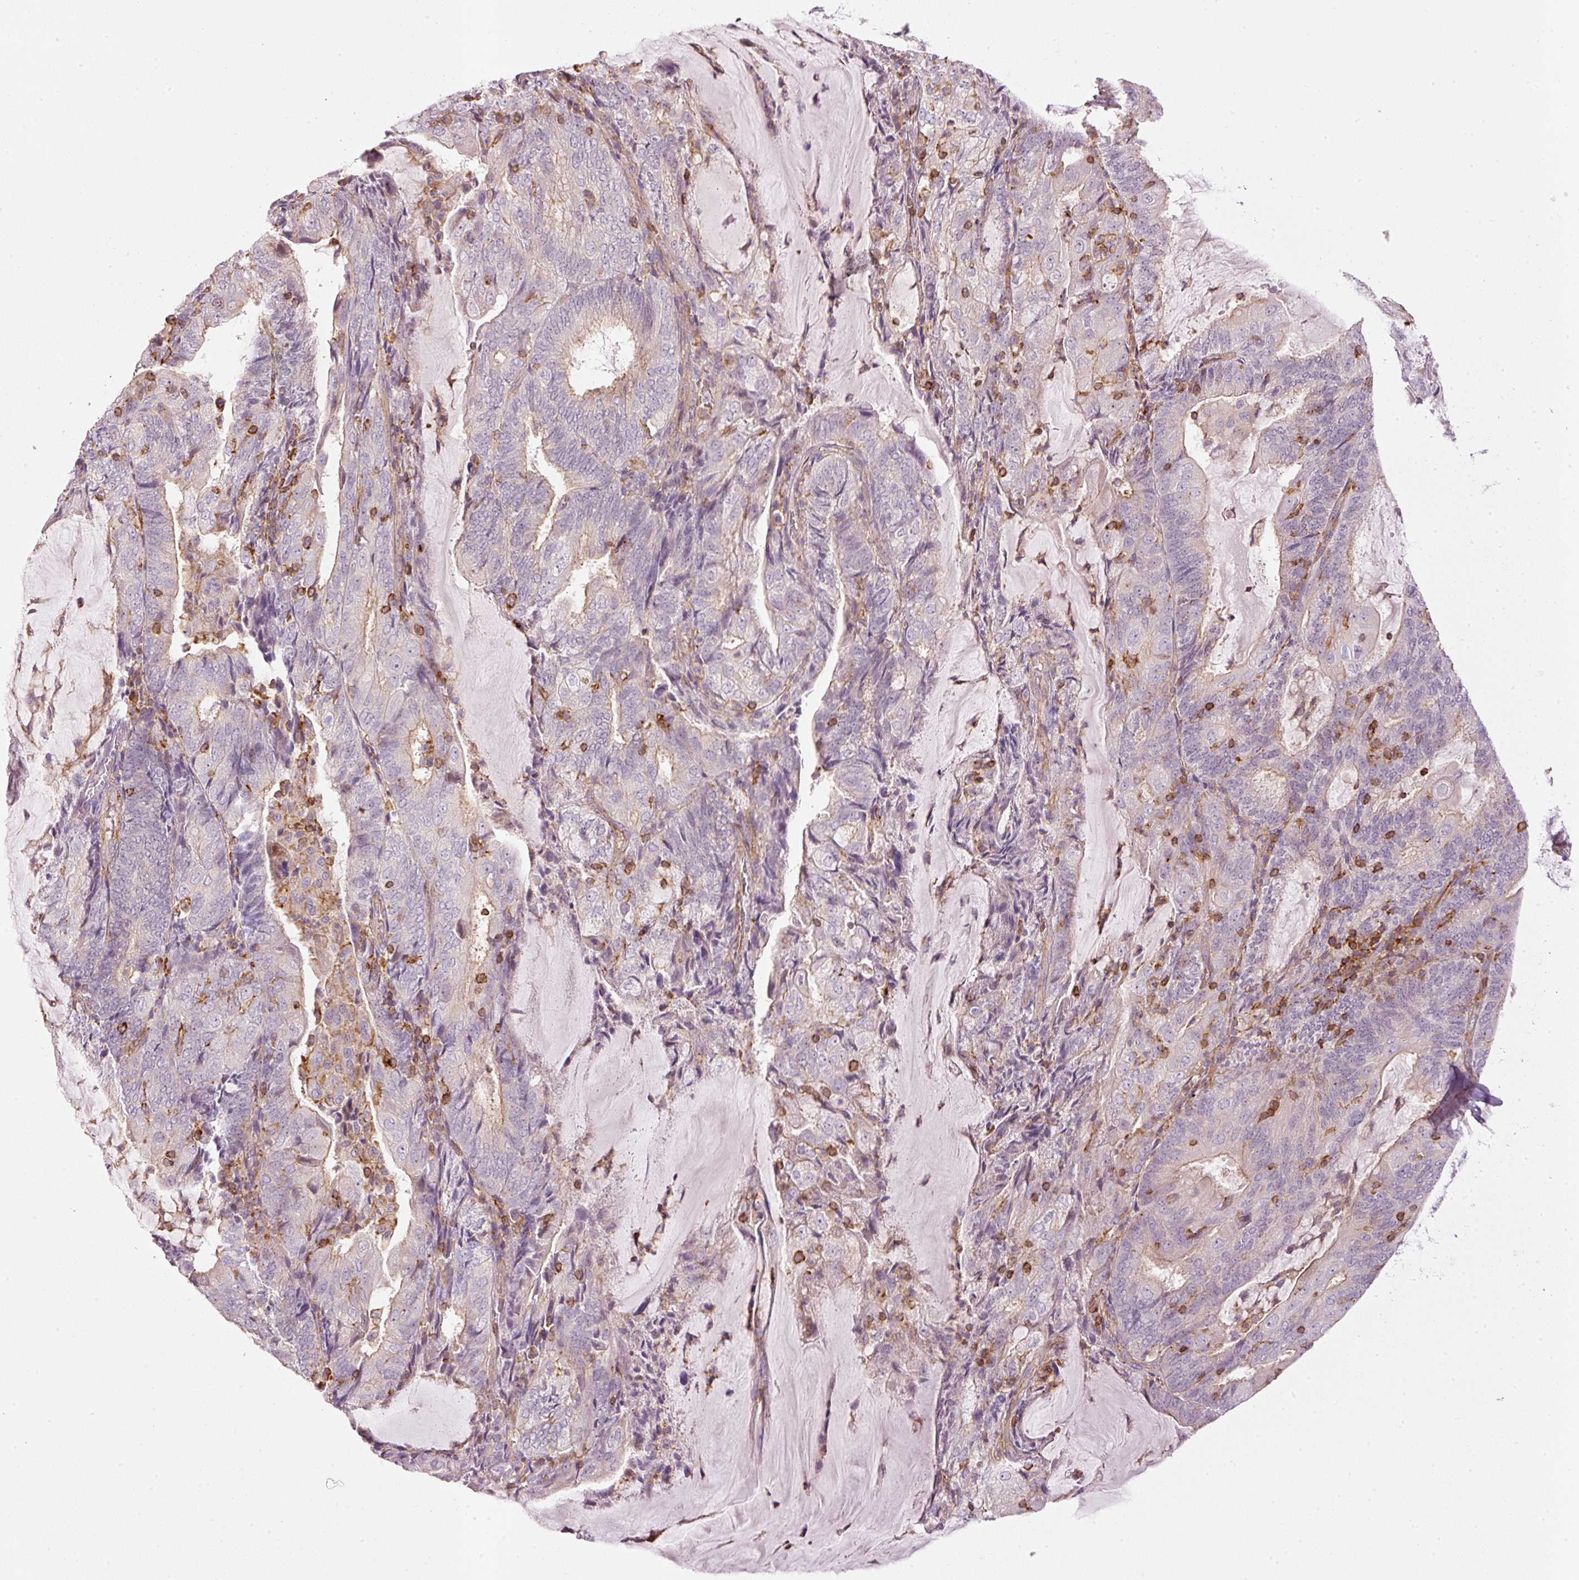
{"staining": {"intensity": "negative", "quantity": "none", "location": "none"}, "tissue": "endometrial cancer", "cell_type": "Tumor cells", "image_type": "cancer", "snomed": [{"axis": "morphology", "description": "Adenocarcinoma, NOS"}, {"axis": "topography", "description": "Endometrium"}], "caption": "DAB immunohistochemical staining of human endometrial cancer (adenocarcinoma) displays no significant expression in tumor cells.", "gene": "SIPA1", "patient": {"sex": "female", "age": 81}}